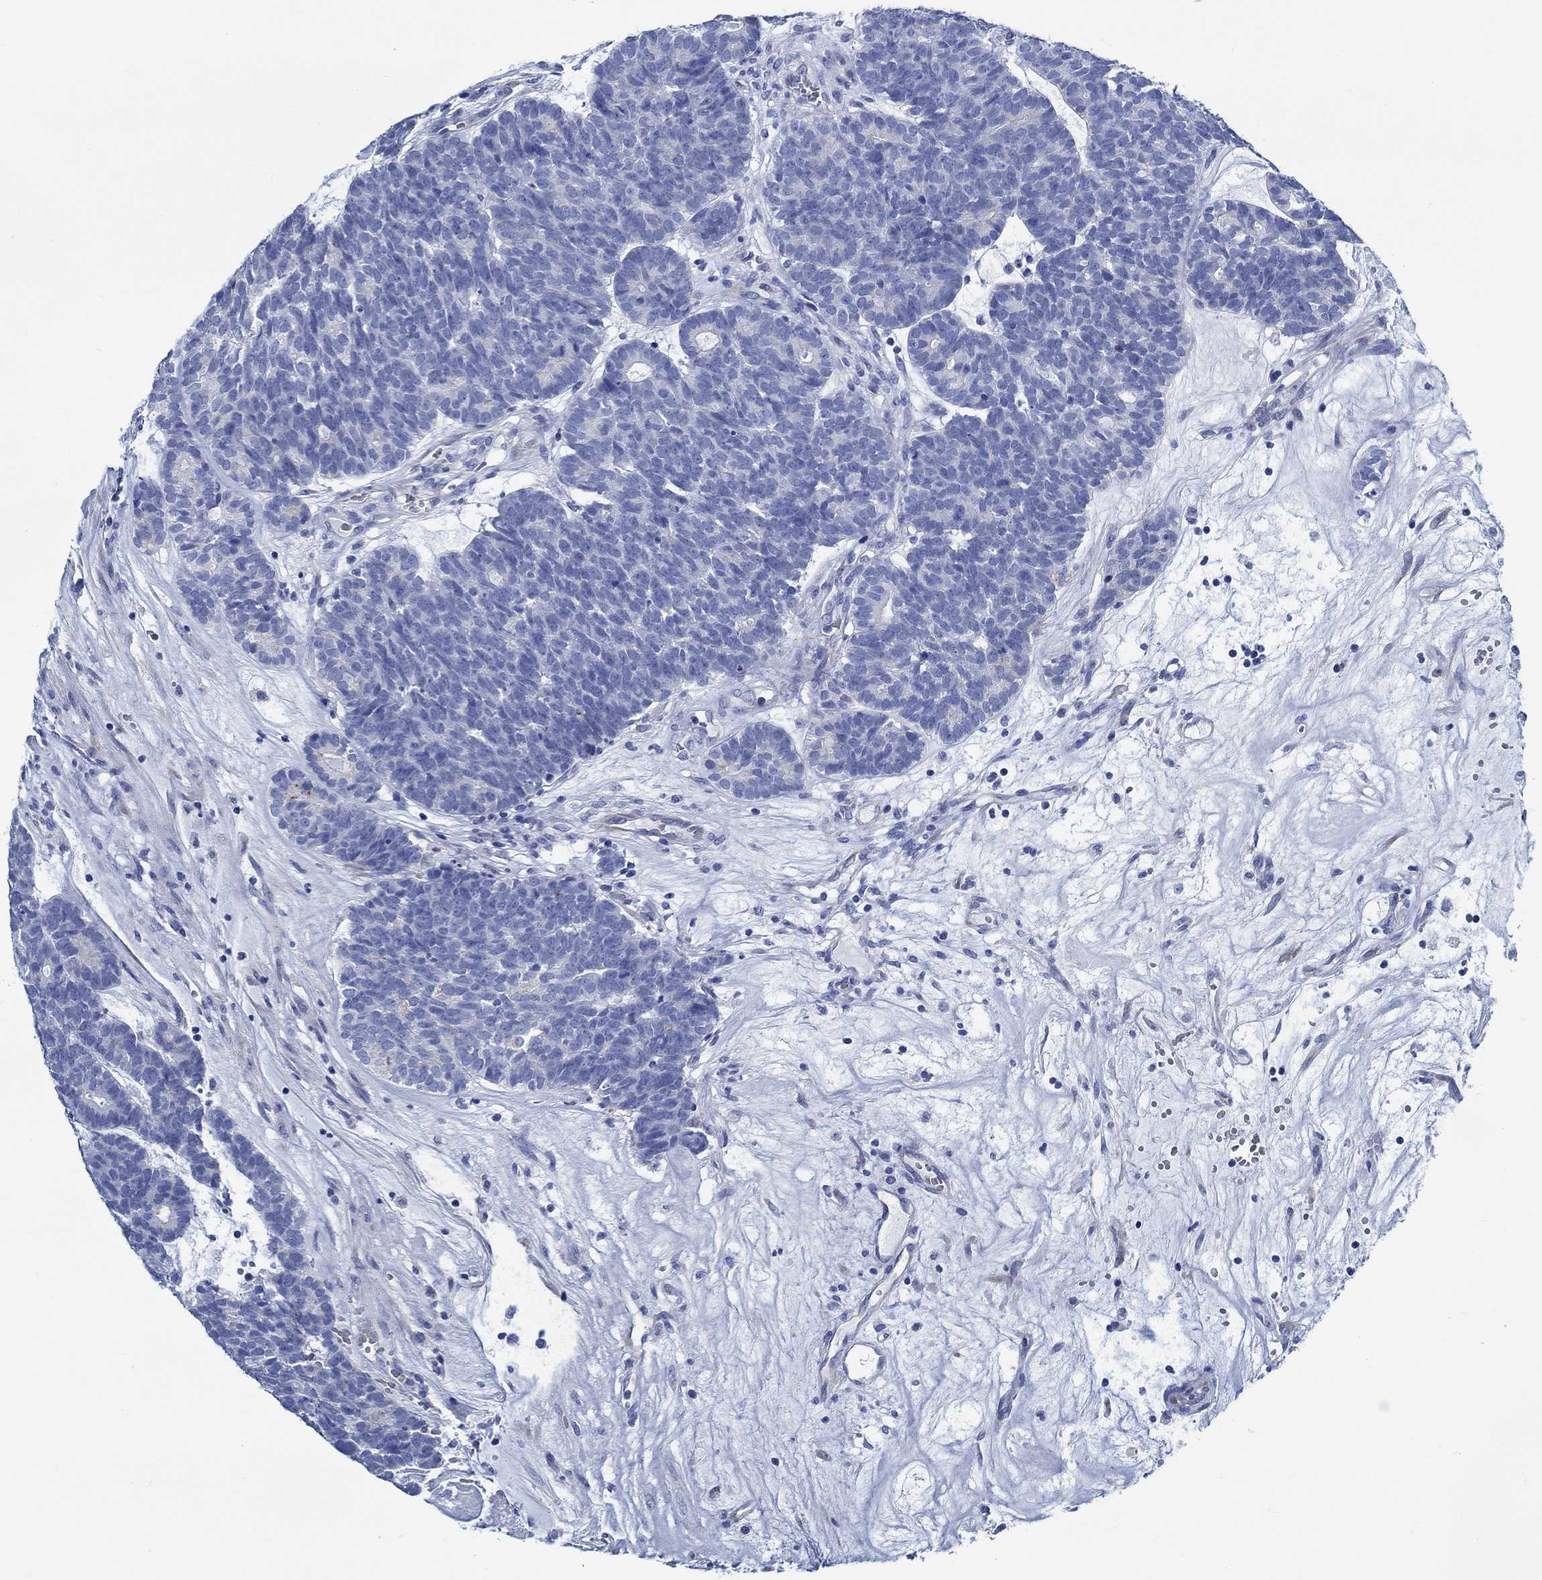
{"staining": {"intensity": "negative", "quantity": "none", "location": "none"}, "tissue": "head and neck cancer", "cell_type": "Tumor cells", "image_type": "cancer", "snomed": [{"axis": "morphology", "description": "Adenocarcinoma, NOS"}, {"axis": "topography", "description": "Head-Neck"}], "caption": "Tumor cells are negative for brown protein staining in head and neck cancer (adenocarcinoma).", "gene": "SVEP1", "patient": {"sex": "female", "age": 81}}